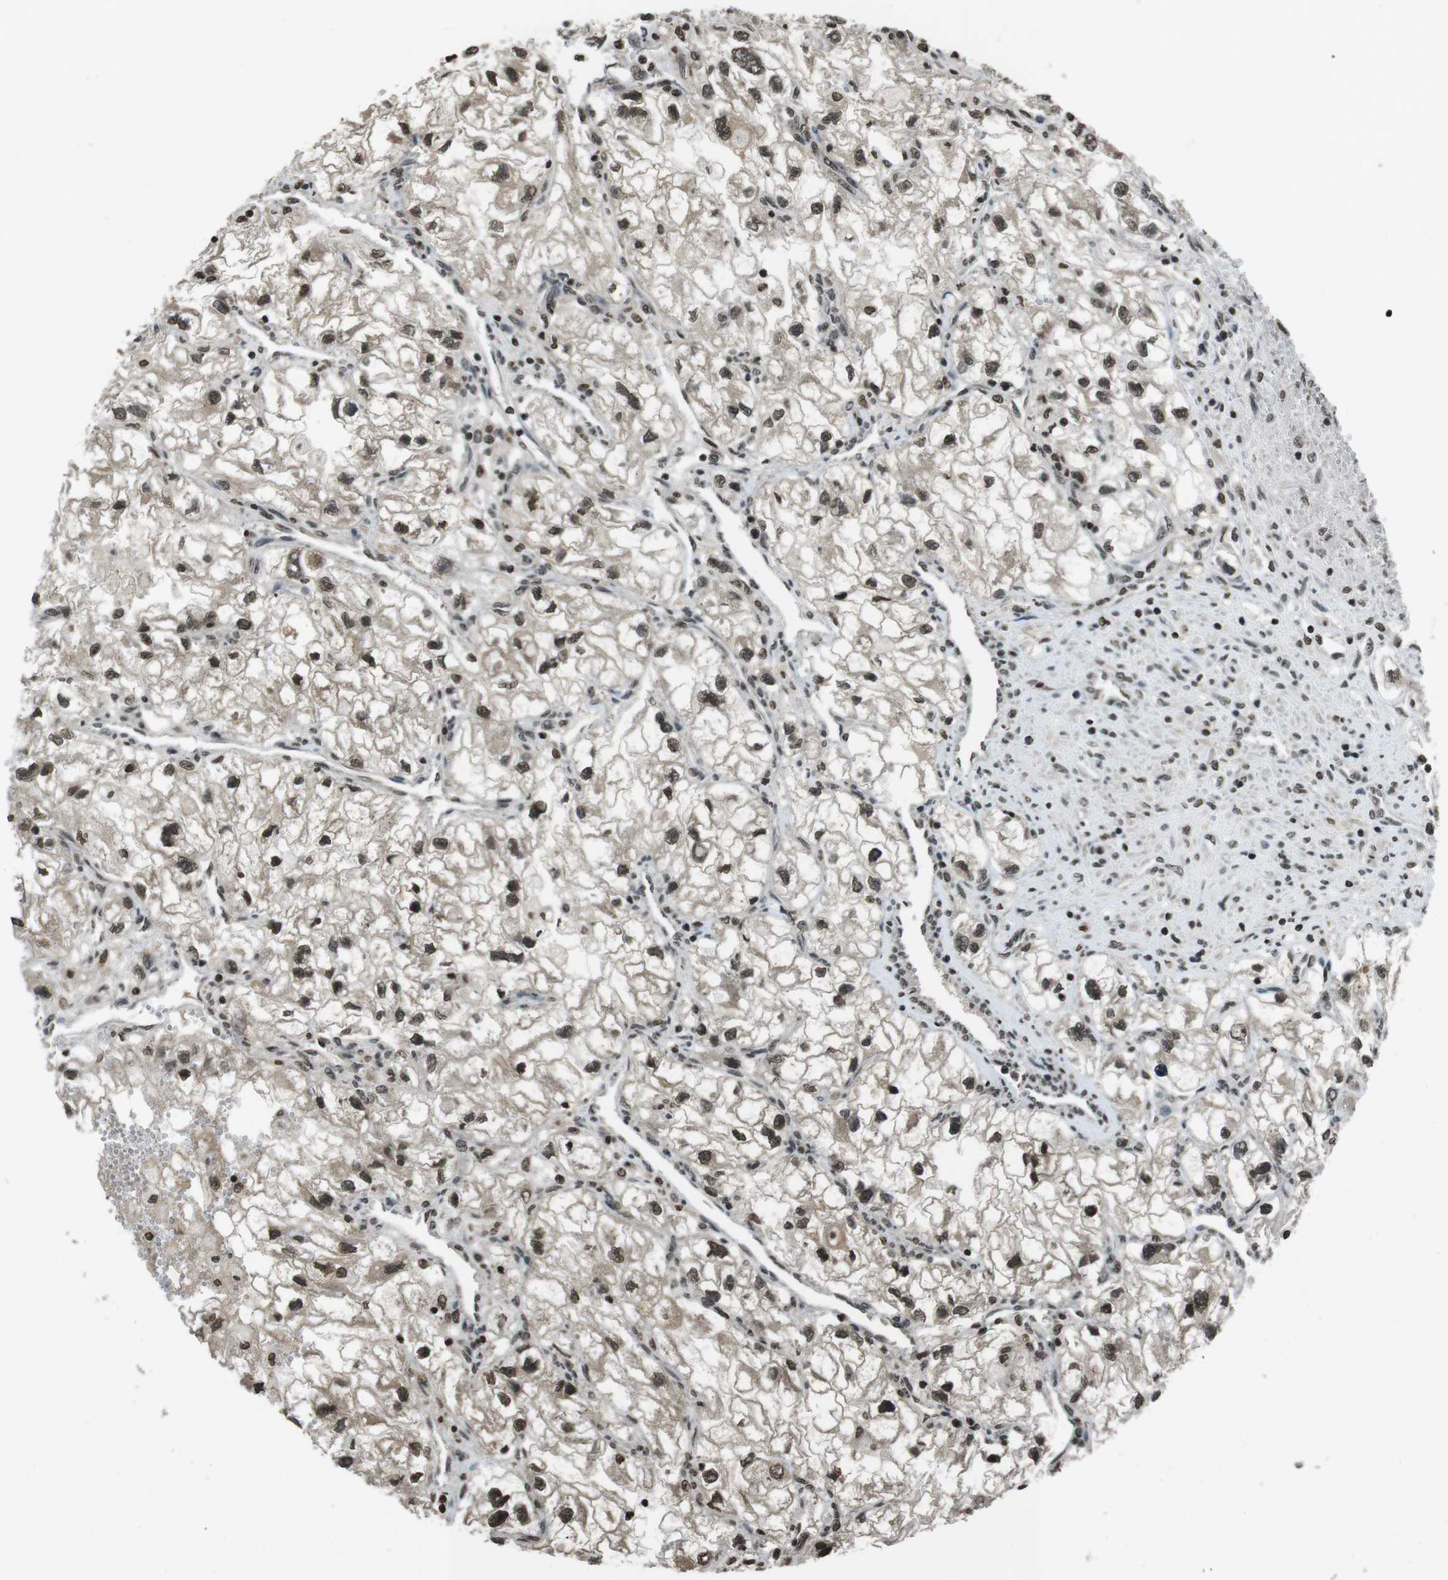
{"staining": {"intensity": "strong", "quantity": ">75%", "location": "nuclear"}, "tissue": "renal cancer", "cell_type": "Tumor cells", "image_type": "cancer", "snomed": [{"axis": "morphology", "description": "Adenocarcinoma, NOS"}, {"axis": "topography", "description": "Kidney"}], "caption": "Strong nuclear staining for a protein is seen in approximately >75% of tumor cells of renal cancer (adenocarcinoma) using immunohistochemistry (IHC).", "gene": "MAF", "patient": {"sex": "female", "age": 70}}